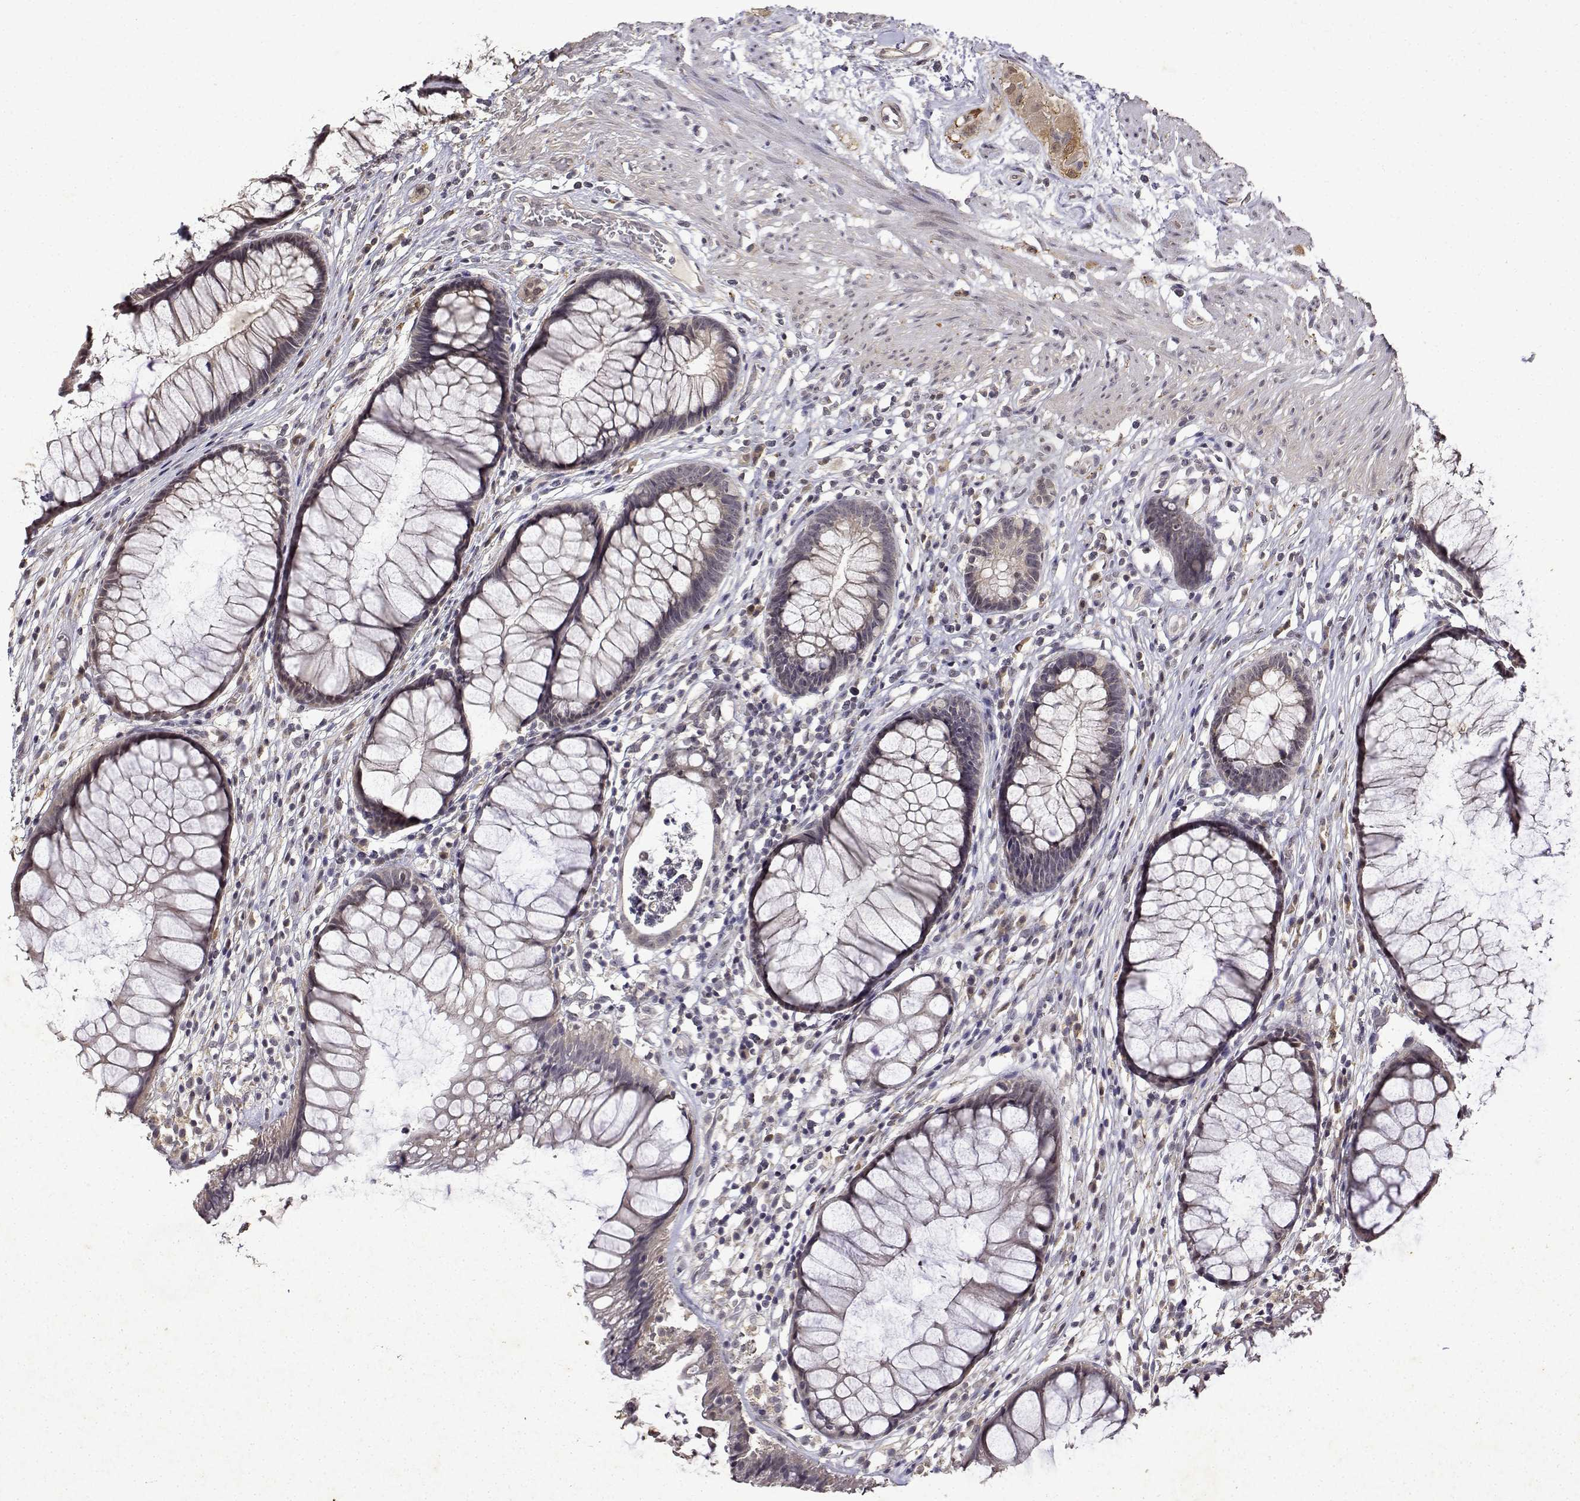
{"staining": {"intensity": "negative", "quantity": "none", "location": "none"}, "tissue": "rectum", "cell_type": "Glandular cells", "image_type": "normal", "snomed": [{"axis": "morphology", "description": "Normal tissue, NOS"}, {"axis": "topography", "description": "Smooth muscle"}, {"axis": "topography", "description": "Rectum"}], "caption": "DAB immunohistochemical staining of normal human rectum shows no significant expression in glandular cells. Brightfield microscopy of immunohistochemistry stained with DAB (3,3'-diaminobenzidine) (brown) and hematoxylin (blue), captured at high magnification.", "gene": "BDNF", "patient": {"sex": "male", "age": 53}}